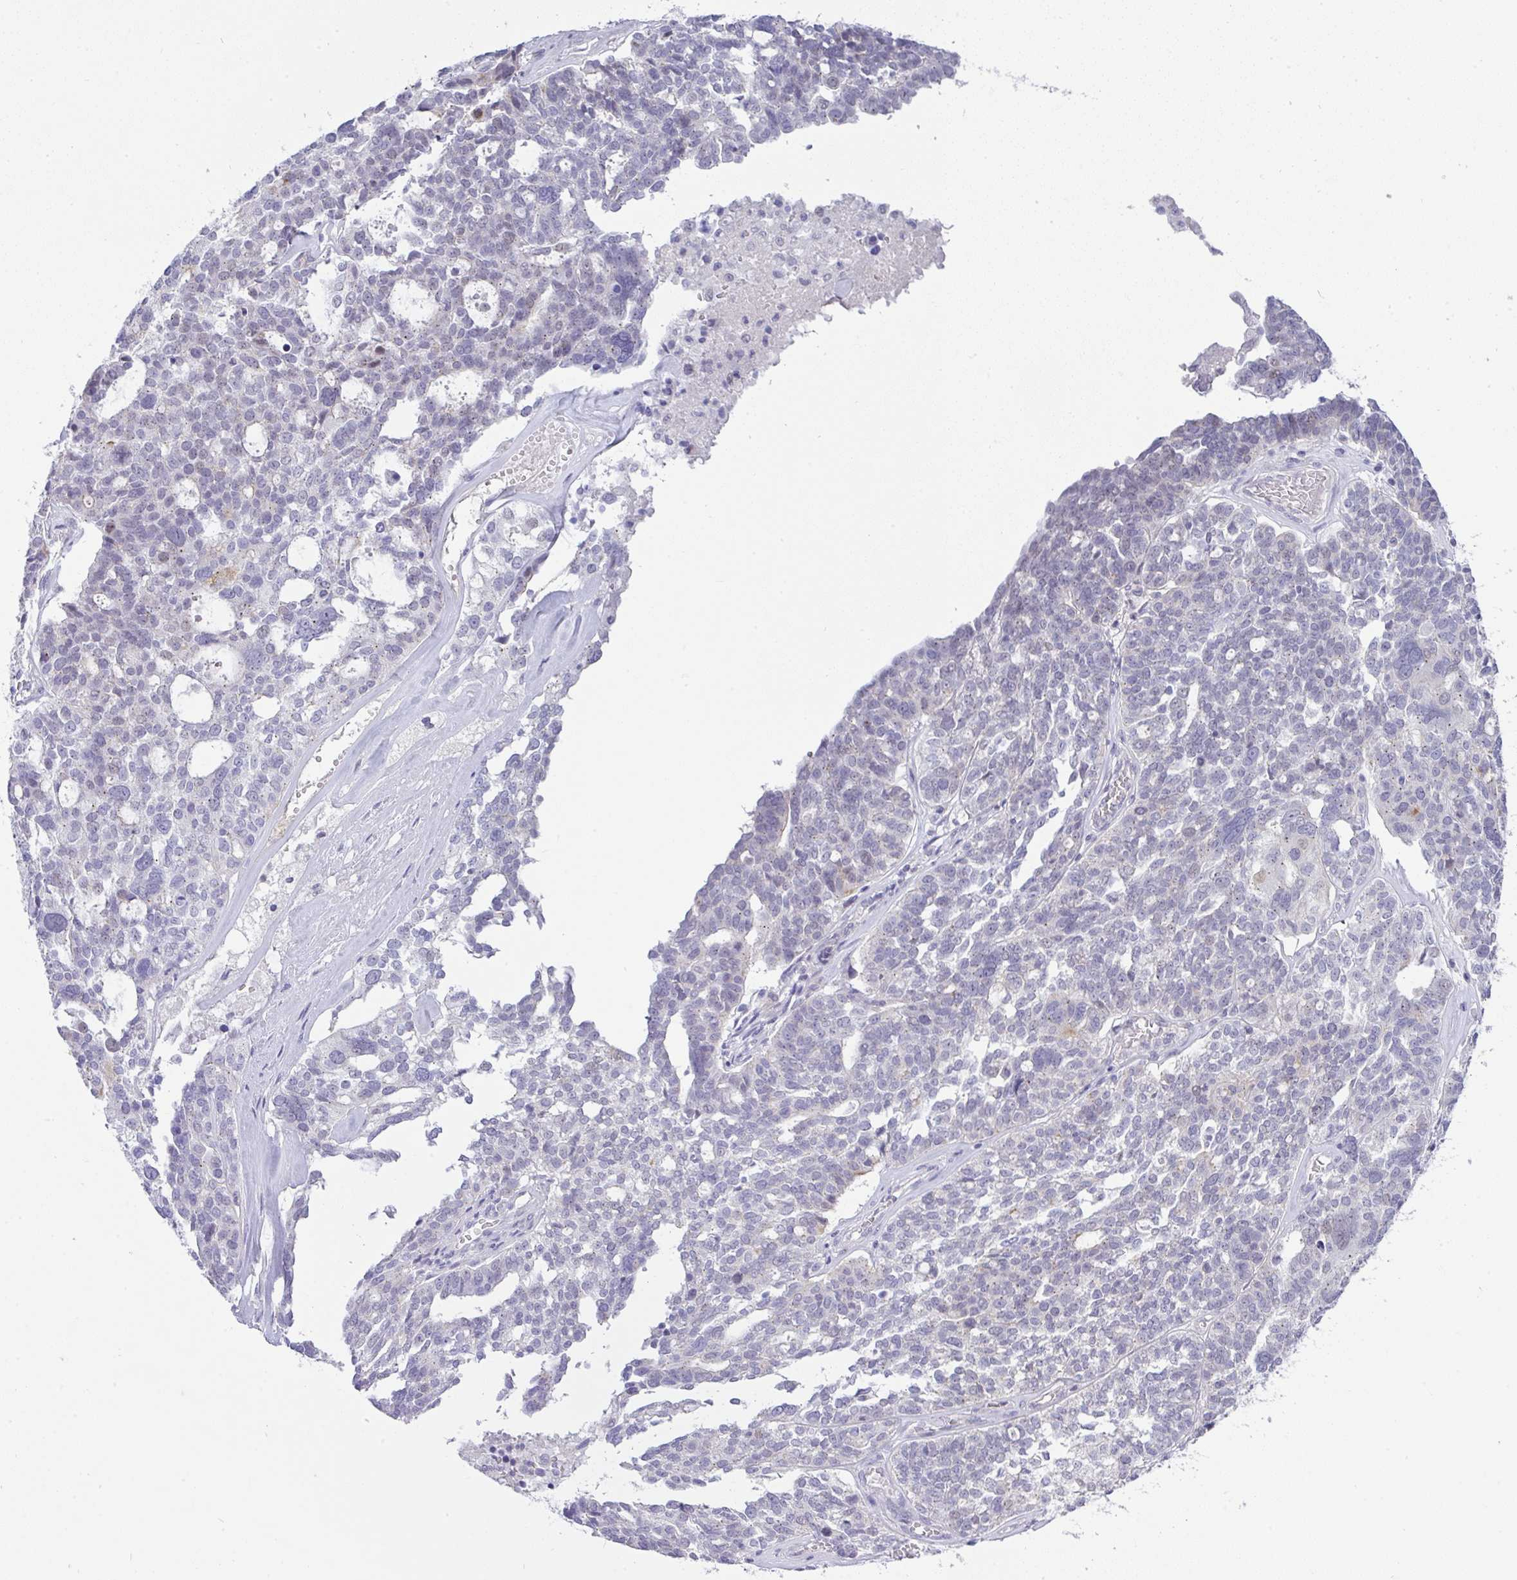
{"staining": {"intensity": "negative", "quantity": "none", "location": "none"}, "tissue": "ovarian cancer", "cell_type": "Tumor cells", "image_type": "cancer", "snomed": [{"axis": "morphology", "description": "Cystadenocarcinoma, serous, NOS"}, {"axis": "topography", "description": "Ovary"}], "caption": "Immunohistochemistry (IHC) image of neoplastic tissue: human serous cystadenocarcinoma (ovarian) stained with DAB (3,3'-diaminobenzidine) shows no significant protein staining in tumor cells.", "gene": "FAM177A1", "patient": {"sex": "female", "age": 59}}